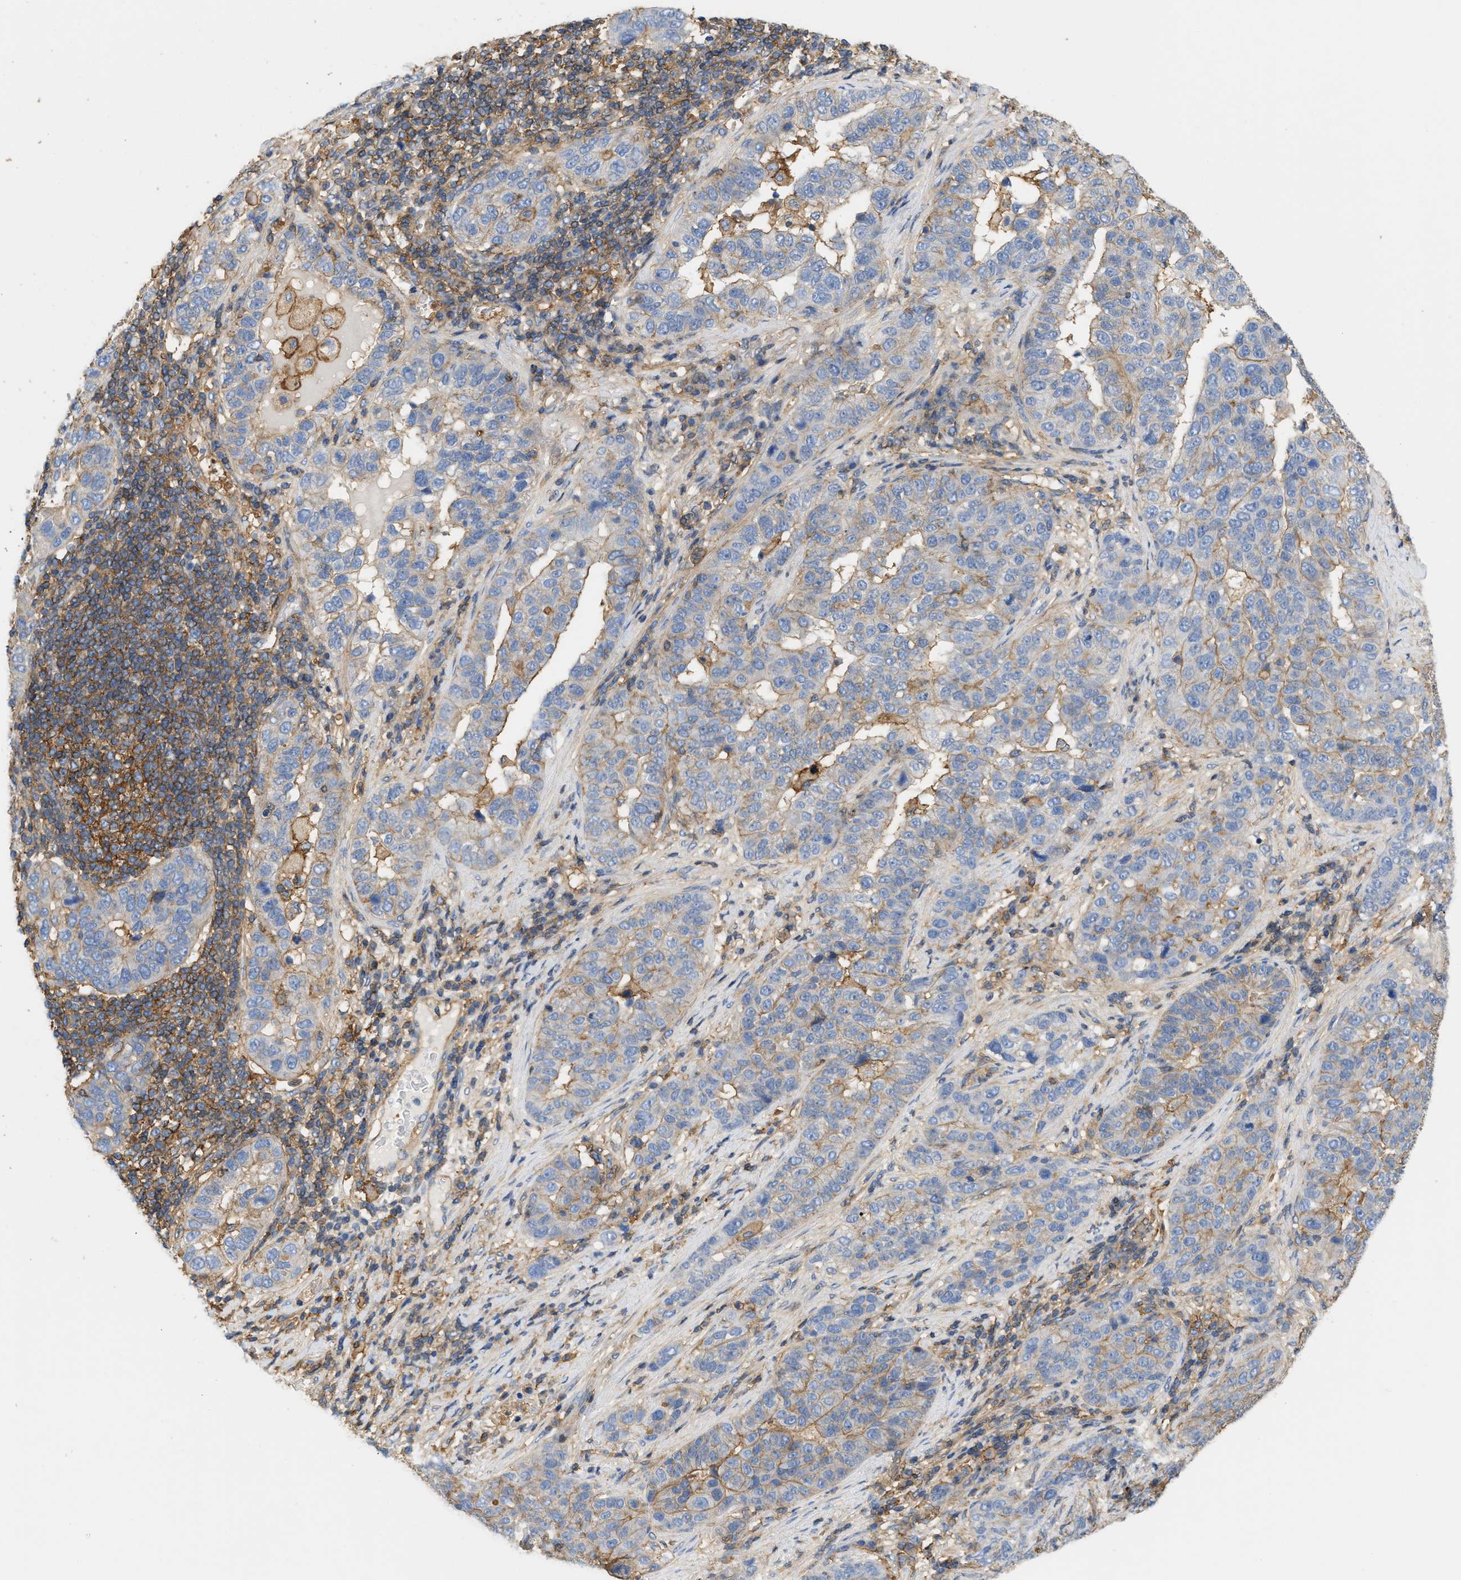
{"staining": {"intensity": "weak", "quantity": "25%-75%", "location": "cytoplasmic/membranous"}, "tissue": "pancreatic cancer", "cell_type": "Tumor cells", "image_type": "cancer", "snomed": [{"axis": "morphology", "description": "Adenocarcinoma, NOS"}, {"axis": "topography", "description": "Pancreas"}], "caption": "Immunohistochemical staining of human pancreatic cancer exhibits low levels of weak cytoplasmic/membranous staining in approximately 25%-75% of tumor cells.", "gene": "GNB4", "patient": {"sex": "female", "age": 61}}